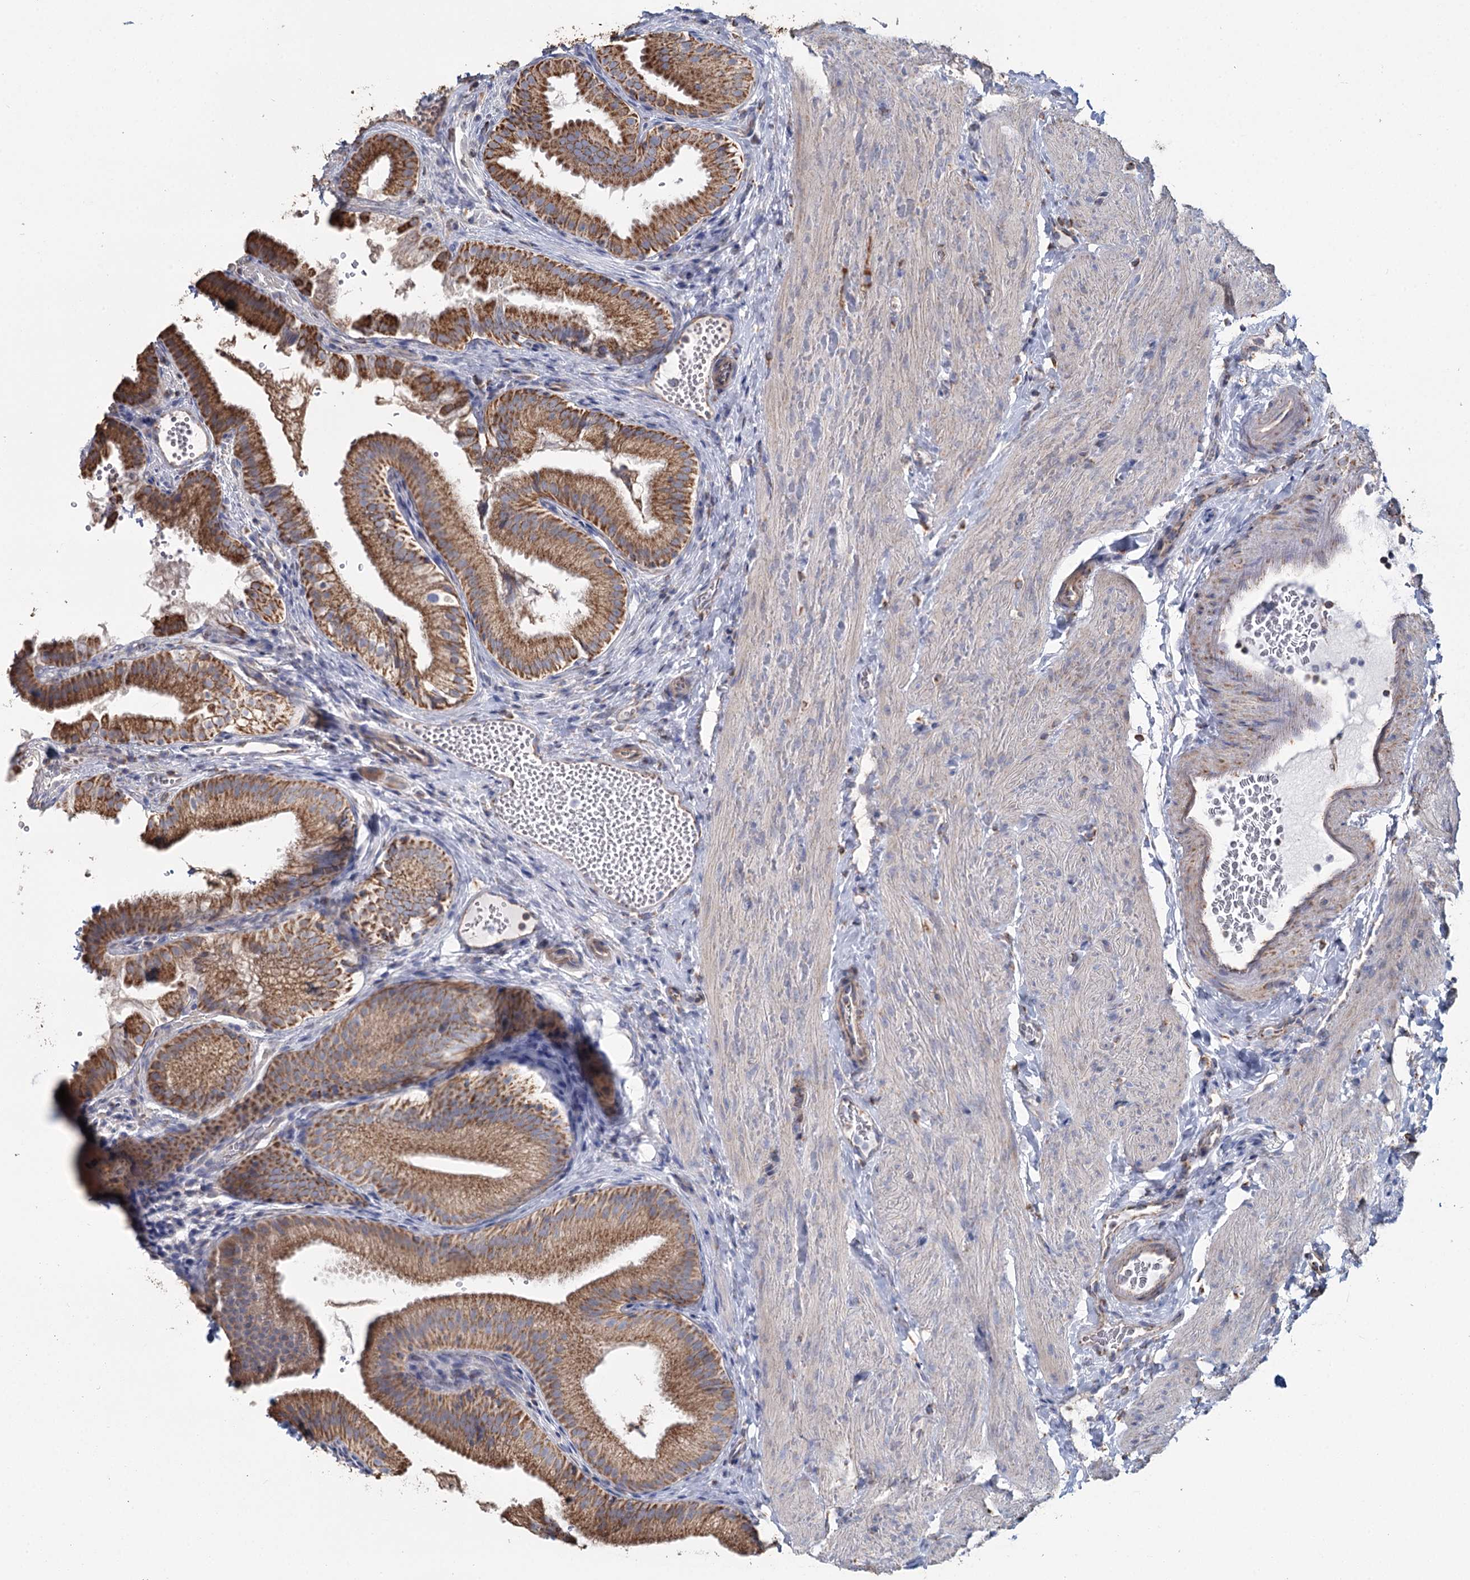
{"staining": {"intensity": "moderate", "quantity": ">75%", "location": "cytoplasmic/membranous"}, "tissue": "gallbladder", "cell_type": "Glandular cells", "image_type": "normal", "snomed": [{"axis": "morphology", "description": "Normal tissue, NOS"}, {"axis": "topography", "description": "Gallbladder"}], "caption": "IHC image of normal gallbladder: gallbladder stained using immunohistochemistry (IHC) demonstrates medium levels of moderate protein expression localized specifically in the cytoplasmic/membranous of glandular cells, appearing as a cytoplasmic/membranous brown color.", "gene": "MRPL44", "patient": {"sex": "female", "age": 30}}